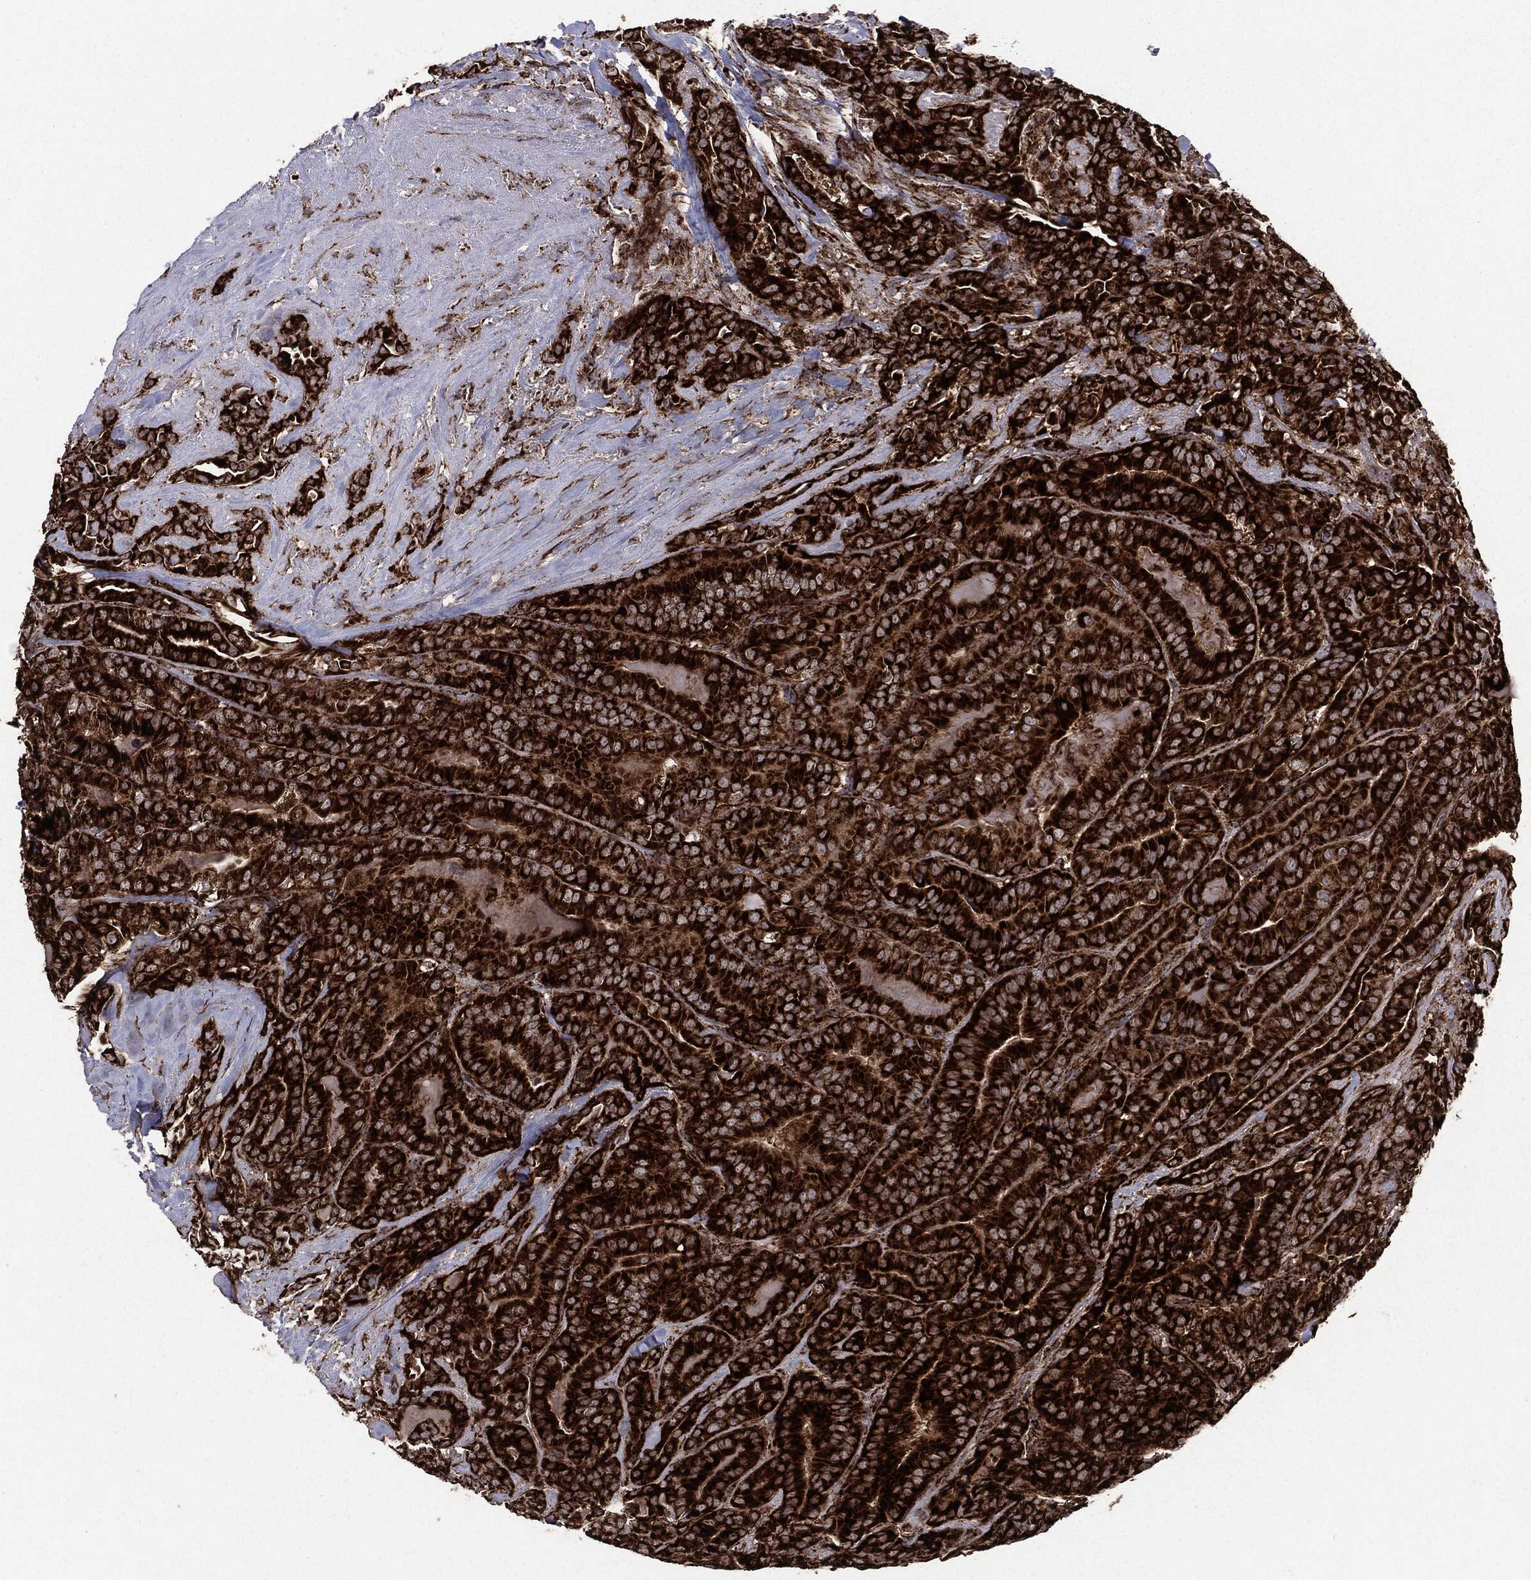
{"staining": {"intensity": "strong", "quantity": ">75%", "location": "cytoplasmic/membranous"}, "tissue": "thyroid cancer", "cell_type": "Tumor cells", "image_type": "cancer", "snomed": [{"axis": "morphology", "description": "Papillary adenocarcinoma, NOS"}, {"axis": "topography", "description": "Thyroid gland"}], "caption": "Thyroid cancer stained for a protein exhibits strong cytoplasmic/membranous positivity in tumor cells. The protein of interest is stained brown, and the nuclei are stained in blue (DAB (3,3'-diaminobenzidine) IHC with brightfield microscopy, high magnification).", "gene": "MAP2K1", "patient": {"sex": "male", "age": 61}}